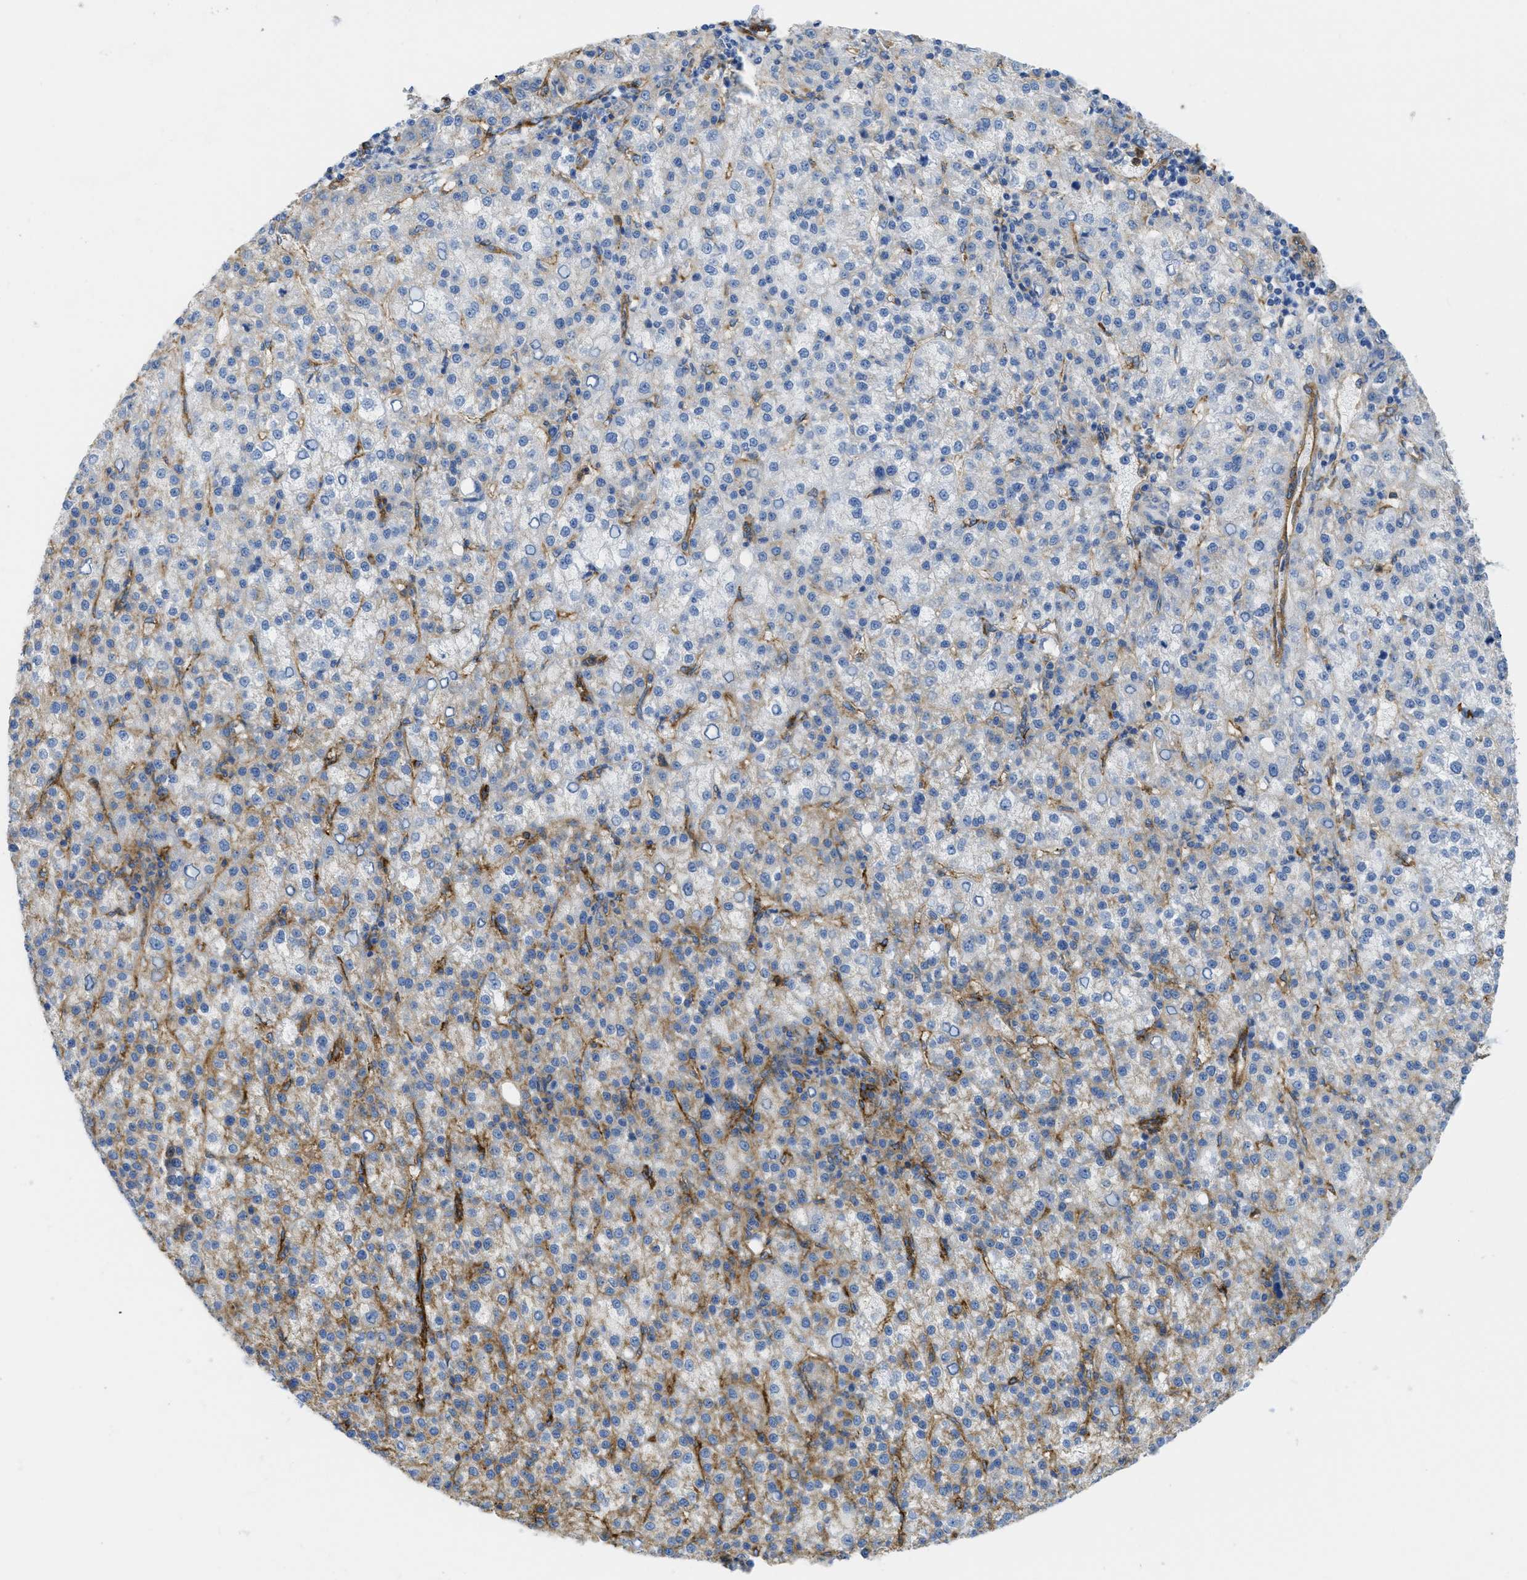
{"staining": {"intensity": "weak", "quantity": "<25%", "location": "cytoplasmic/membranous"}, "tissue": "liver cancer", "cell_type": "Tumor cells", "image_type": "cancer", "snomed": [{"axis": "morphology", "description": "Carcinoma, Hepatocellular, NOS"}, {"axis": "topography", "description": "Liver"}], "caption": "Tumor cells are negative for protein expression in human liver hepatocellular carcinoma. The staining was performed using DAB to visualize the protein expression in brown, while the nuclei were stained in blue with hematoxylin (Magnification: 20x).", "gene": "HIP1", "patient": {"sex": "female", "age": 58}}